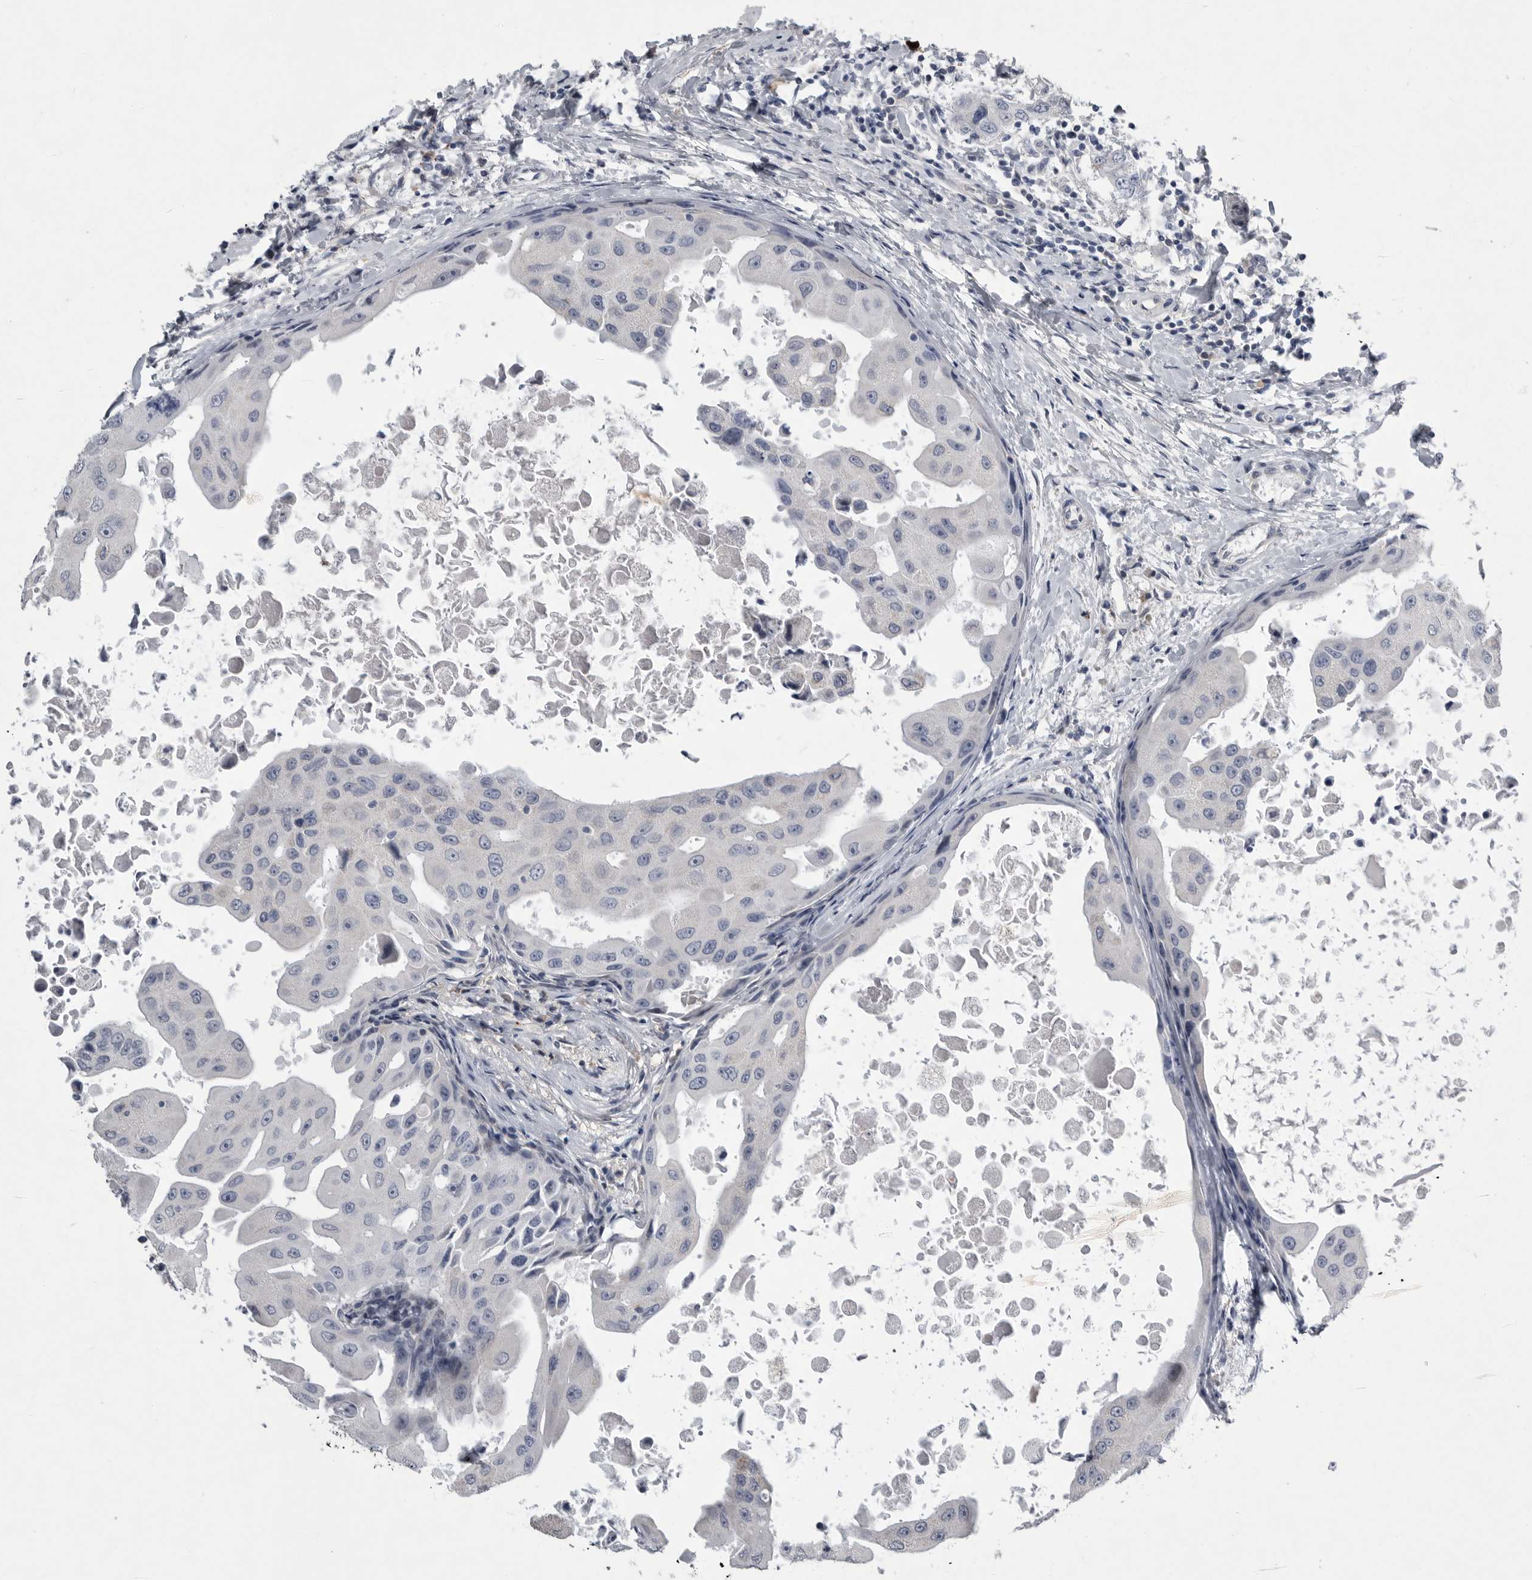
{"staining": {"intensity": "negative", "quantity": "none", "location": "none"}, "tissue": "breast cancer", "cell_type": "Tumor cells", "image_type": "cancer", "snomed": [{"axis": "morphology", "description": "Duct carcinoma"}, {"axis": "topography", "description": "Breast"}], "caption": "High power microscopy image of an immunohistochemistry histopathology image of breast intraductal carcinoma, revealing no significant positivity in tumor cells.", "gene": "CRP", "patient": {"sex": "female", "age": 27}}